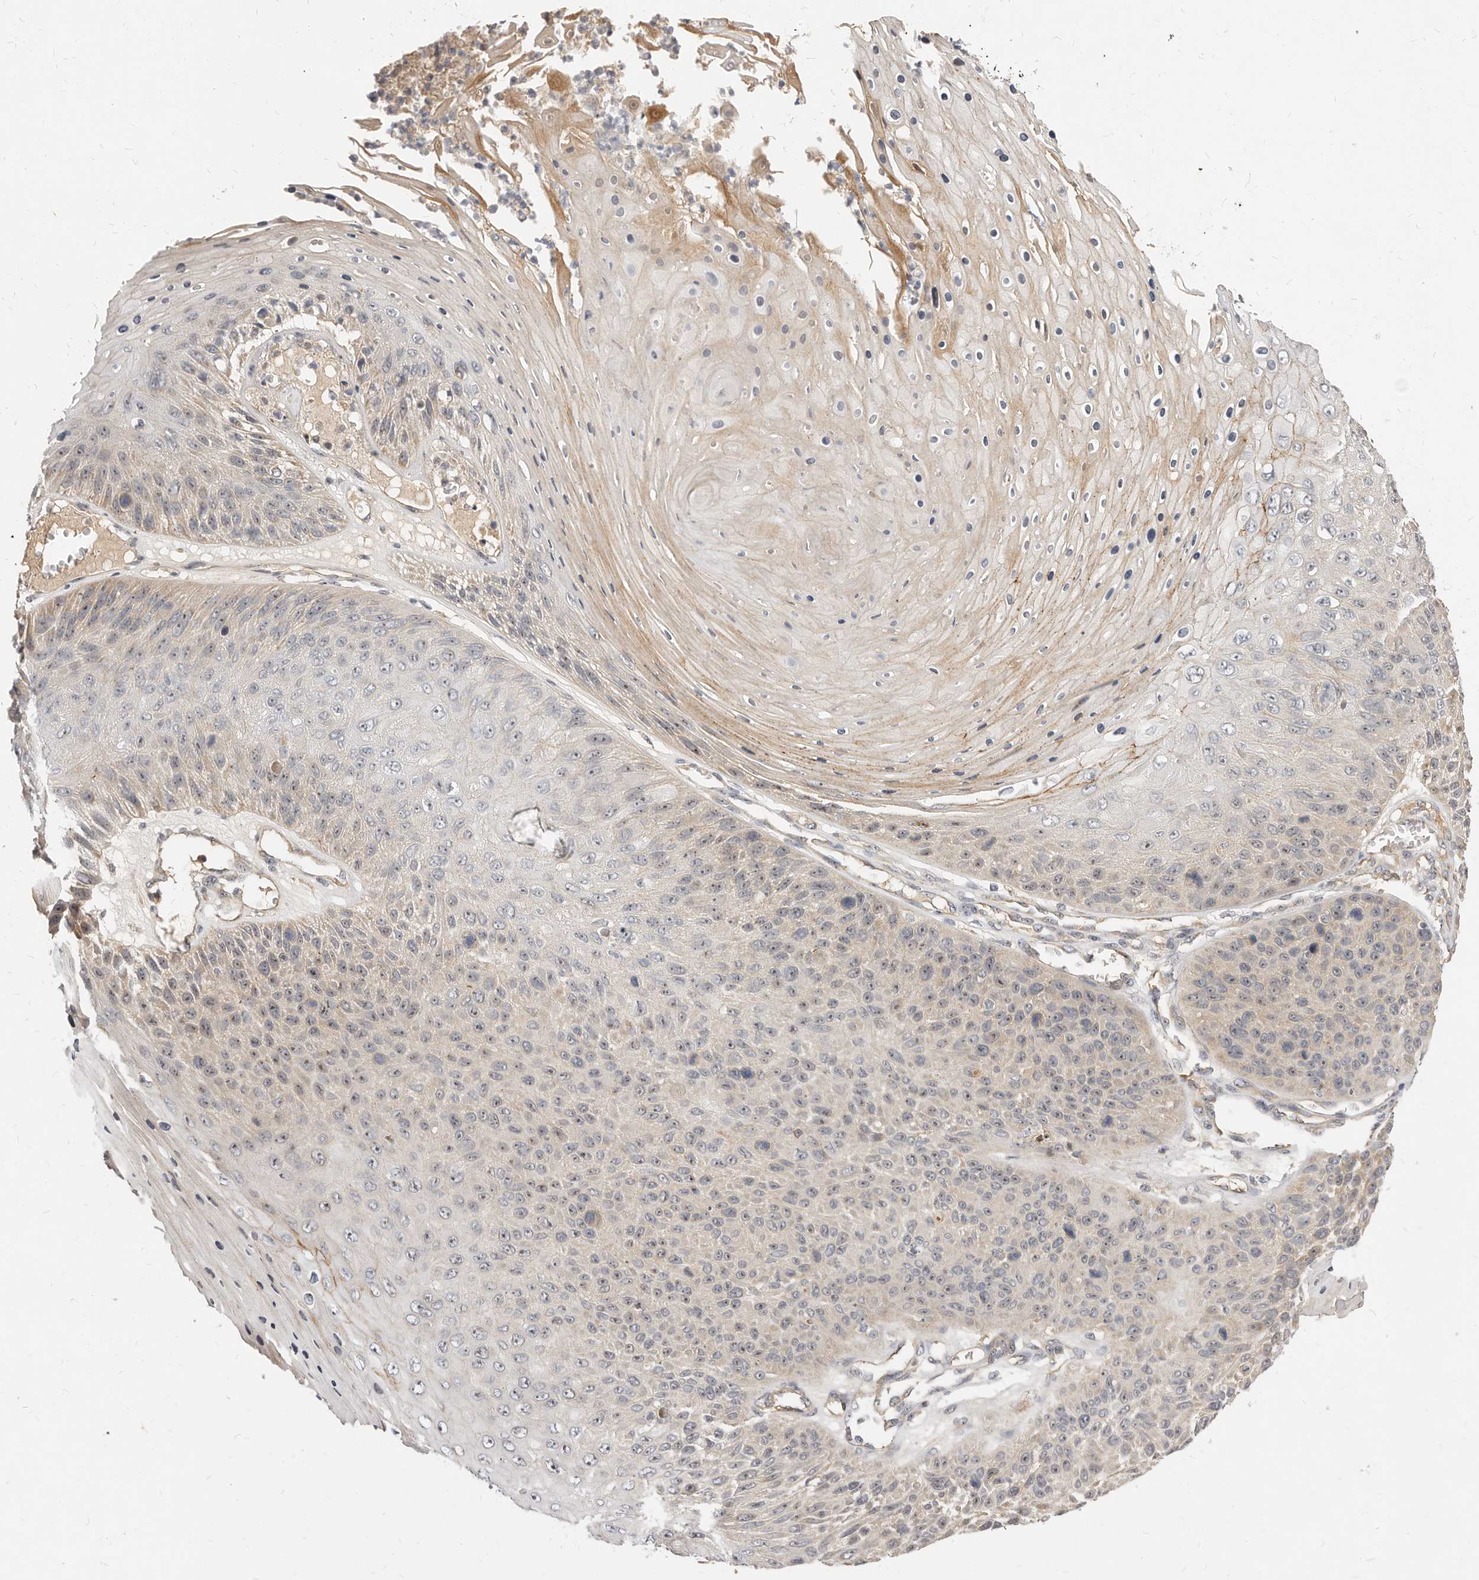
{"staining": {"intensity": "weak", "quantity": "25%-75%", "location": "cytoplasmic/membranous"}, "tissue": "skin cancer", "cell_type": "Tumor cells", "image_type": "cancer", "snomed": [{"axis": "morphology", "description": "Squamous cell carcinoma, NOS"}, {"axis": "topography", "description": "Skin"}], "caption": "A high-resolution micrograph shows IHC staining of squamous cell carcinoma (skin), which displays weak cytoplasmic/membranous positivity in about 25%-75% of tumor cells.", "gene": "MICALL2", "patient": {"sex": "female", "age": 88}}